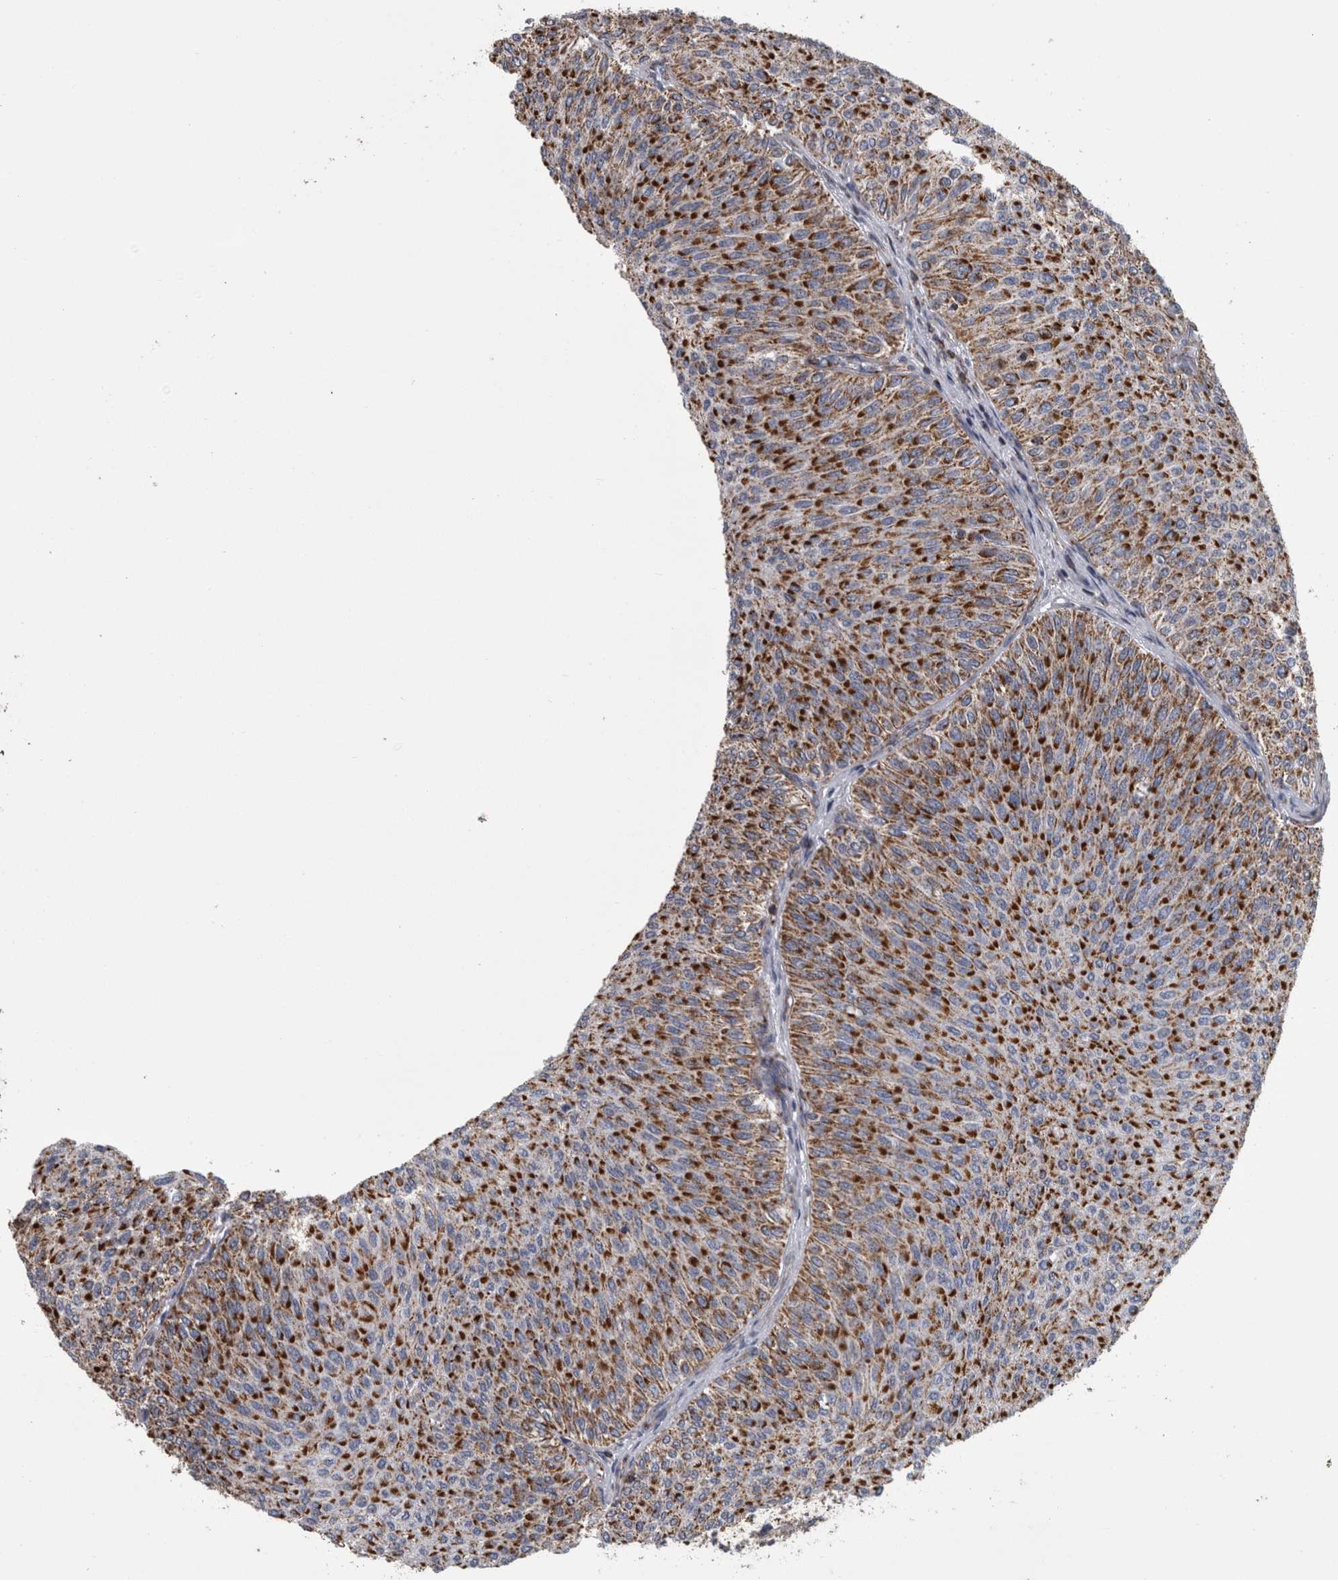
{"staining": {"intensity": "strong", "quantity": ">75%", "location": "cytoplasmic/membranous"}, "tissue": "urothelial cancer", "cell_type": "Tumor cells", "image_type": "cancer", "snomed": [{"axis": "morphology", "description": "Urothelial carcinoma, Low grade"}, {"axis": "topography", "description": "Urinary bladder"}], "caption": "A histopathology image of human urothelial carcinoma (low-grade) stained for a protein reveals strong cytoplasmic/membranous brown staining in tumor cells.", "gene": "MDH2", "patient": {"sex": "male", "age": 78}}